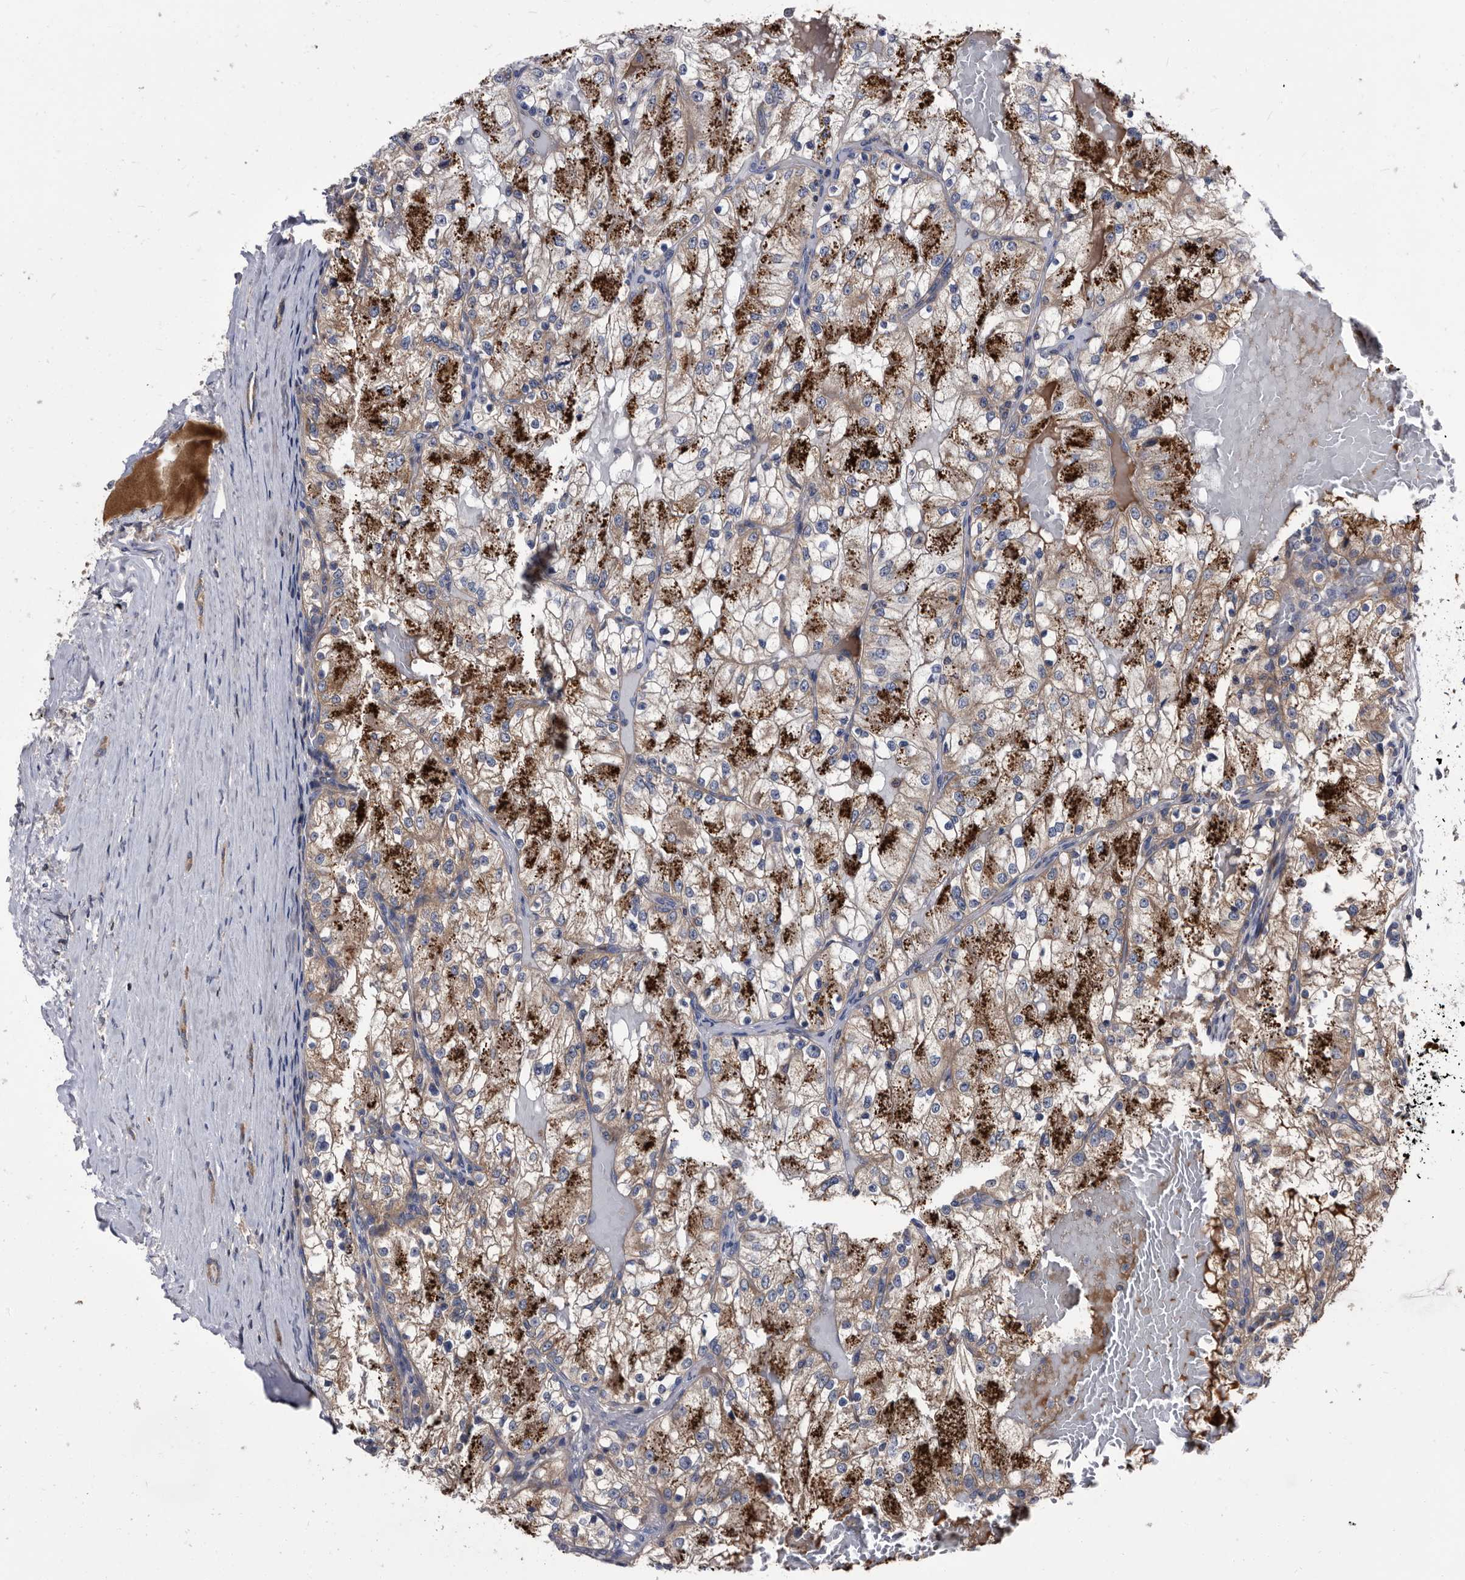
{"staining": {"intensity": "strong", "quantity": "25%-75%", "location": "cytoplasmic/membranous"}, "tissue": "renal cancer", "cell_type": "Tumor cells", "image_type": "cancer", "snomed": [{"axis": "morphology", "description": "Normal tissue, NOS"}, {"axis": "morphology", "description": "Adenocarcinoma, NOS"}, {"axis": "topography", "description": "Kidney"}], "caption": "Protein staining of adenocarcinoma (renal) tissue exhibits strong cytoplasmic/membranous expression in about 25%-75% of tumor cells. The protein is shown in brown color, while the nuclei are stained blue.", "gene": "DTNBP1", "patient": {"sex": "male", "age": 68}}